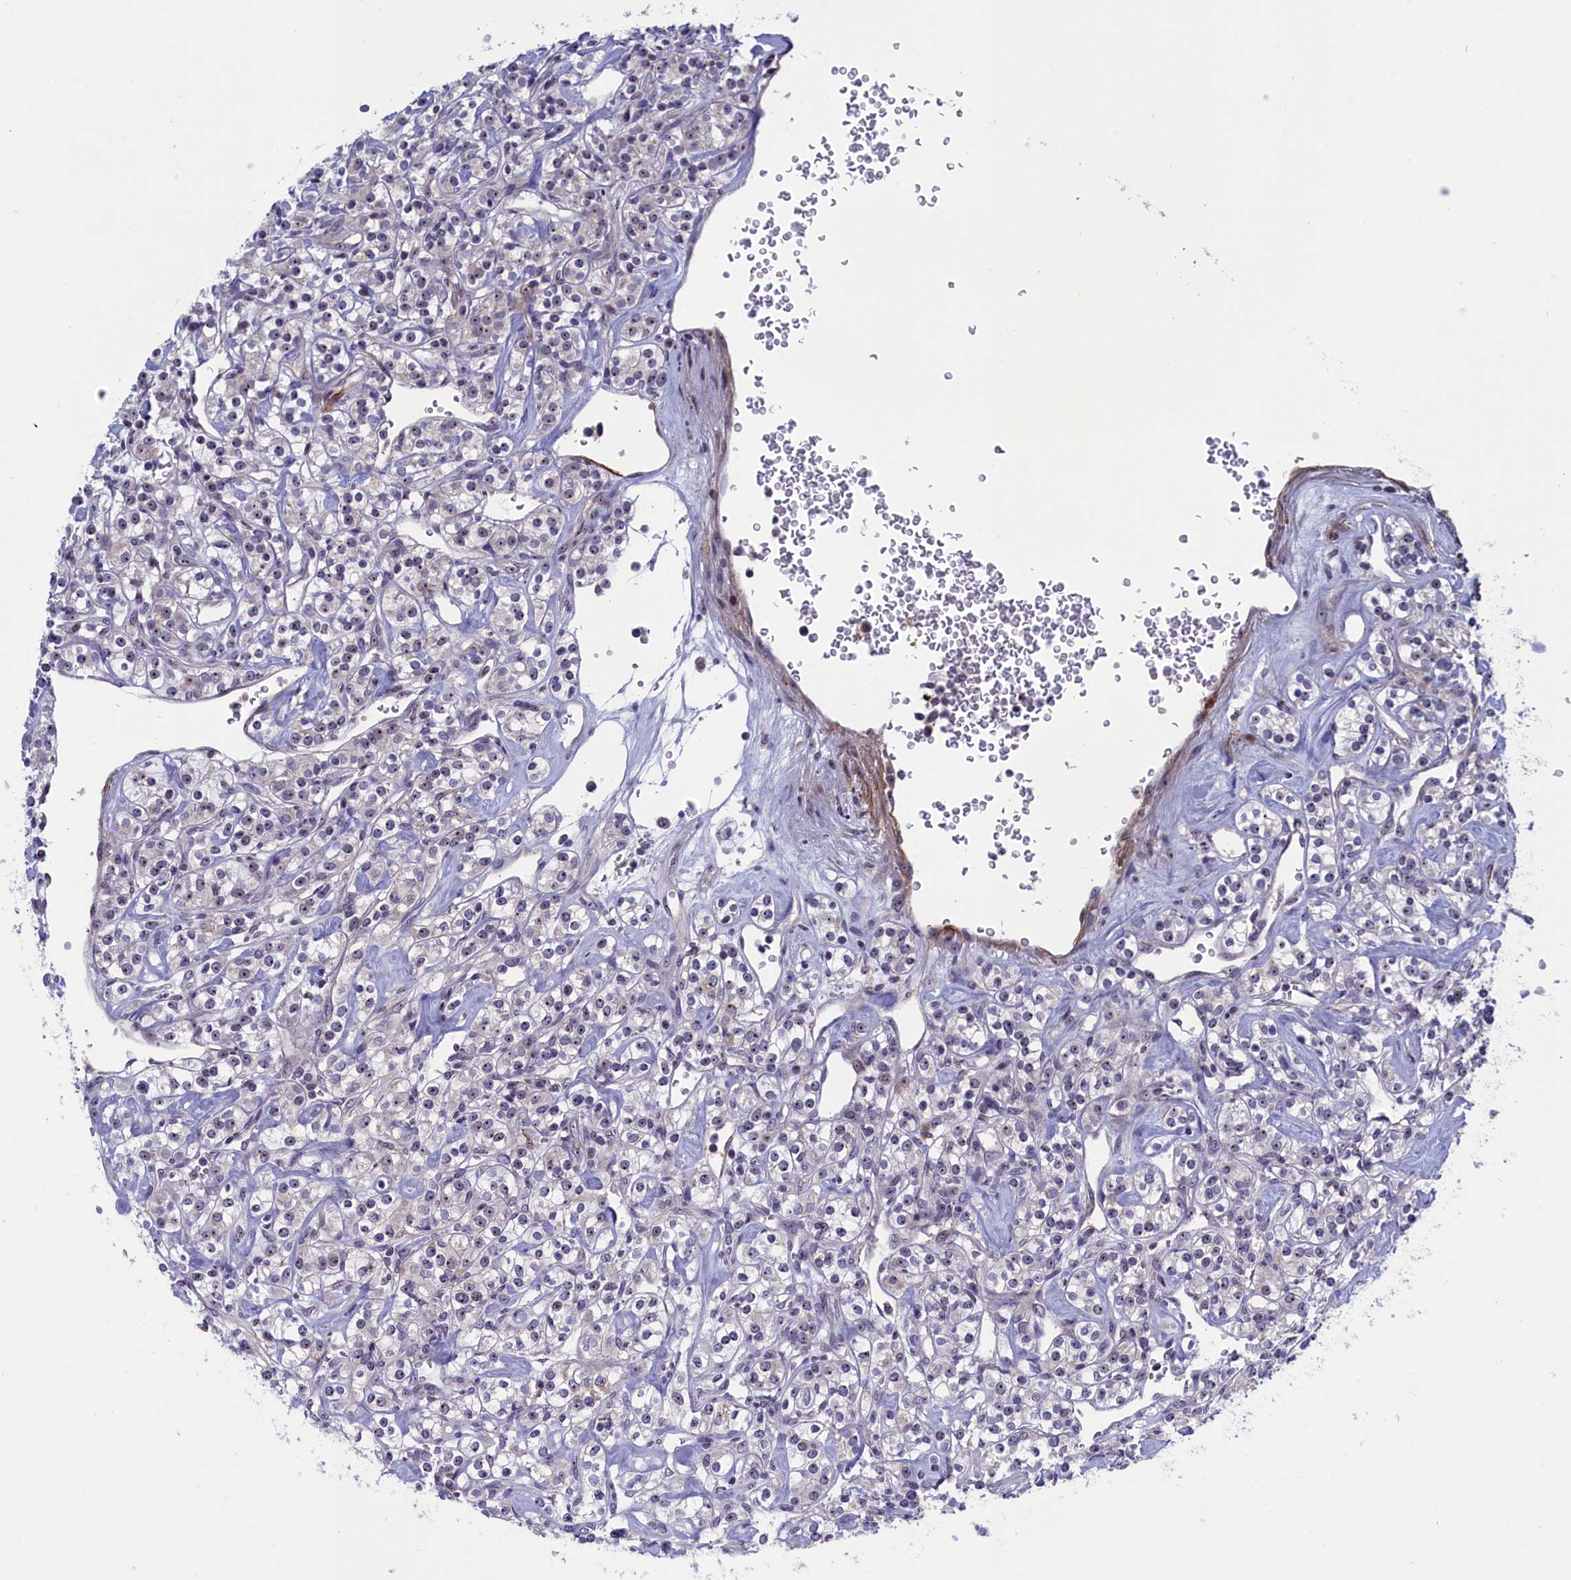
{"staining": {"intensity": "negative", "quantity": "none", "location": "none"}, "tissue": "renal cancer", "cell_type": "Tumor cells", "image_type": "cancer", "snomed": [{"axis": "morphology", "description": "Adenocarcinoma, NOS"}, {"axis": "topography", "description": "Kidney"}], "caption": "The immunohistochemistry photomicrograph has no significant positivity in tumor cells of renal cancer (adenocarcinoma) tissue.", "gene": "PPAN", "patient": {"sex": "male", "age": 77}}